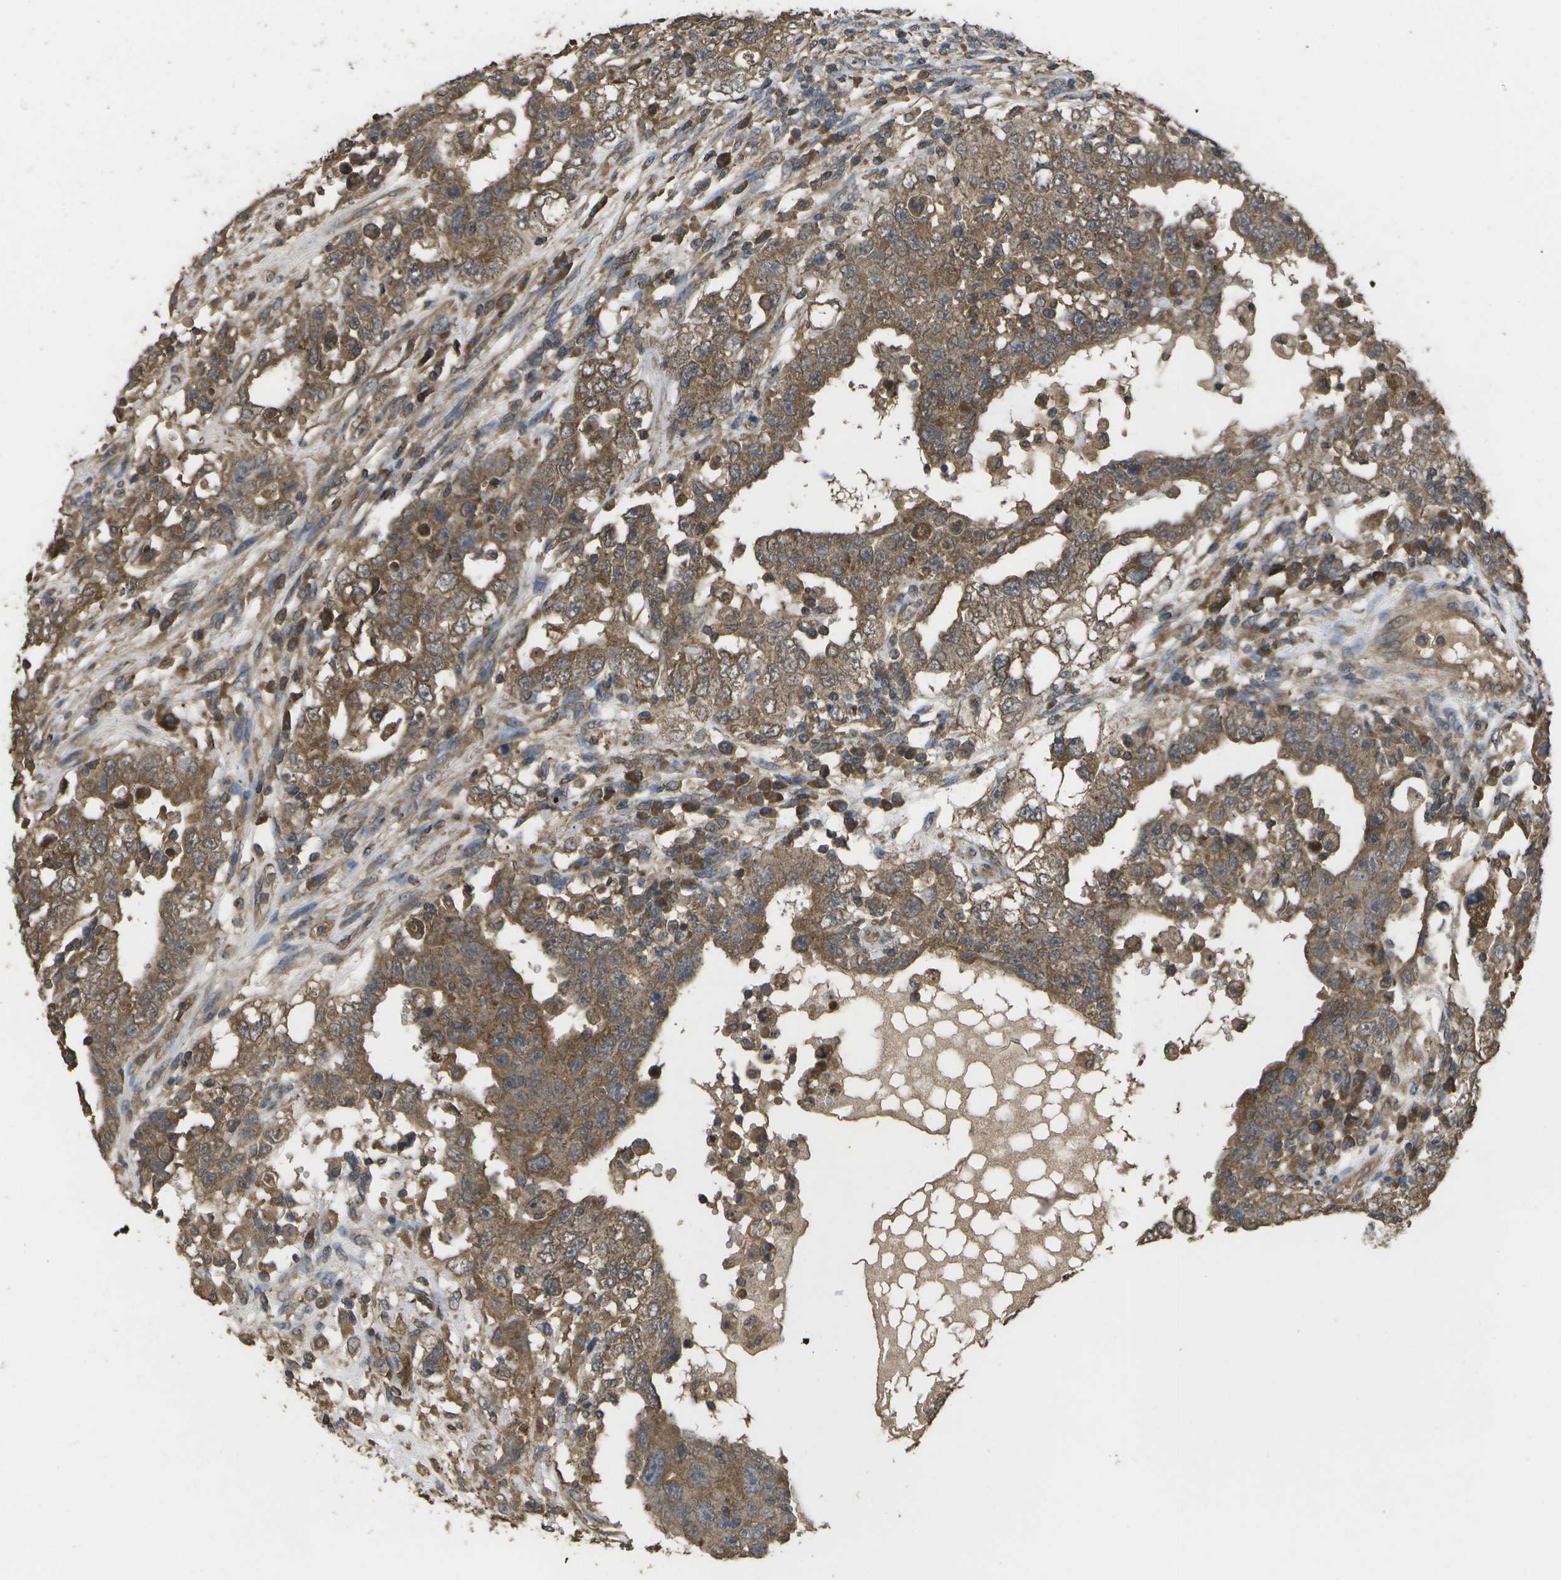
{"staining": {"intensity": "moderate", "quantity": ">75%", "location": "cytoplasmic/membranous"}, "tissue": "testis cancer", "cell_type": "Tumor cells", "image_type": "cancer", "snomed": [{"axis": "morphology", "description": "Carcinoma, Embryonal, NOS"}, {"axis": "topography", "description": "Testis"}], "caption": "The immunohistochemical stain shows moderate cytoplasmic/membranous staining in tumor cells of testis cancer (embryonal carcinoma) tissue.", "gene": "SACS", "patient": {"sex": "male", "age": 26}}